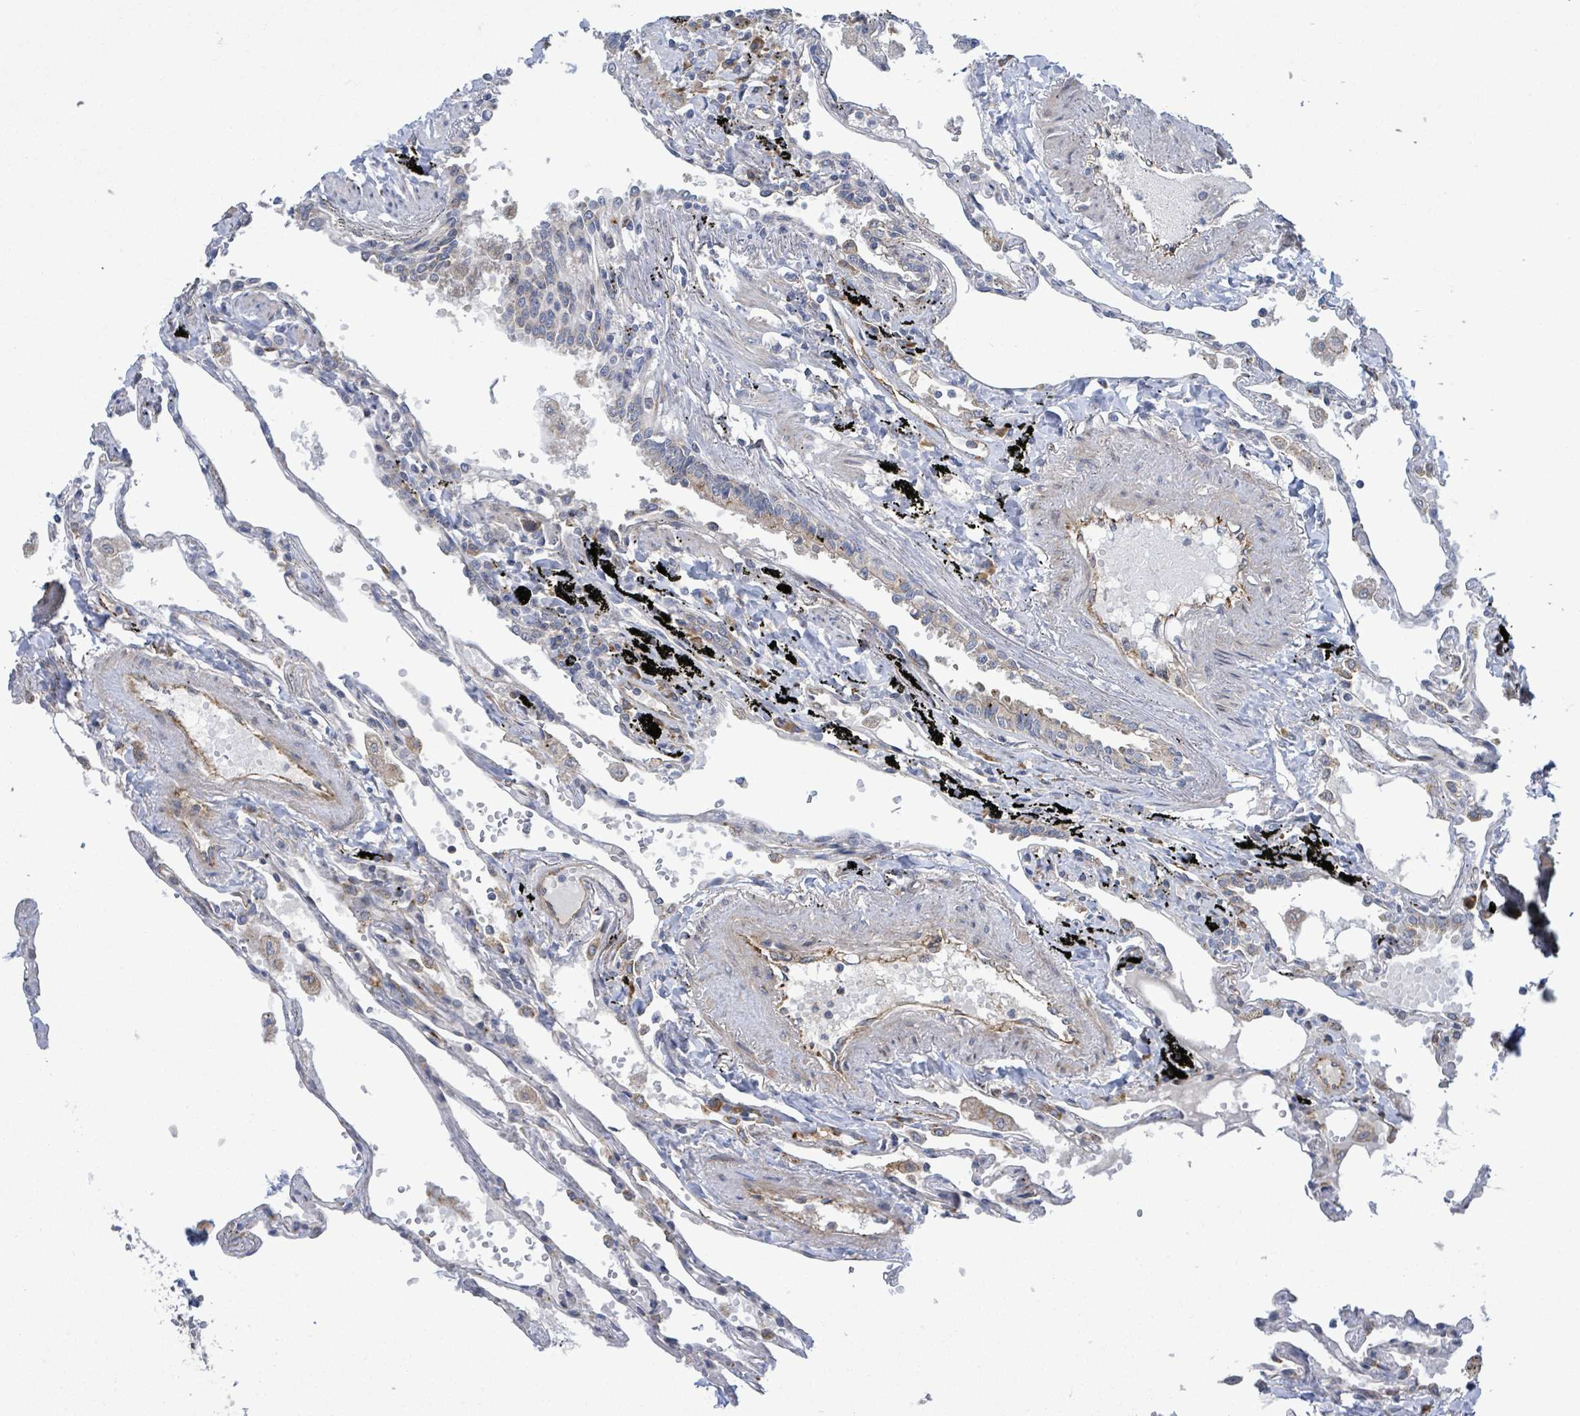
{"staining": {"intensity": "strong", "quantity": "<25%", "location": "cytoplasmic/membranous"}, "tissue": "lung", "cell_type": "Alveolar cells", "image_type": "normal", "snomed": [{"axis": "morphology", "description": "Normal tissue, NOS"}, {"axis": "topography", "description": "Lung"}], "caption": "This micrograph demonstrates immunohistochemistry (IHC) staining of benign human lung, with medium strong cytoplasmic/membranous positivity in about <25% of alveolar cells.", "gene": "NOMO1", "patient": {"sex": "female", "age": 67}}